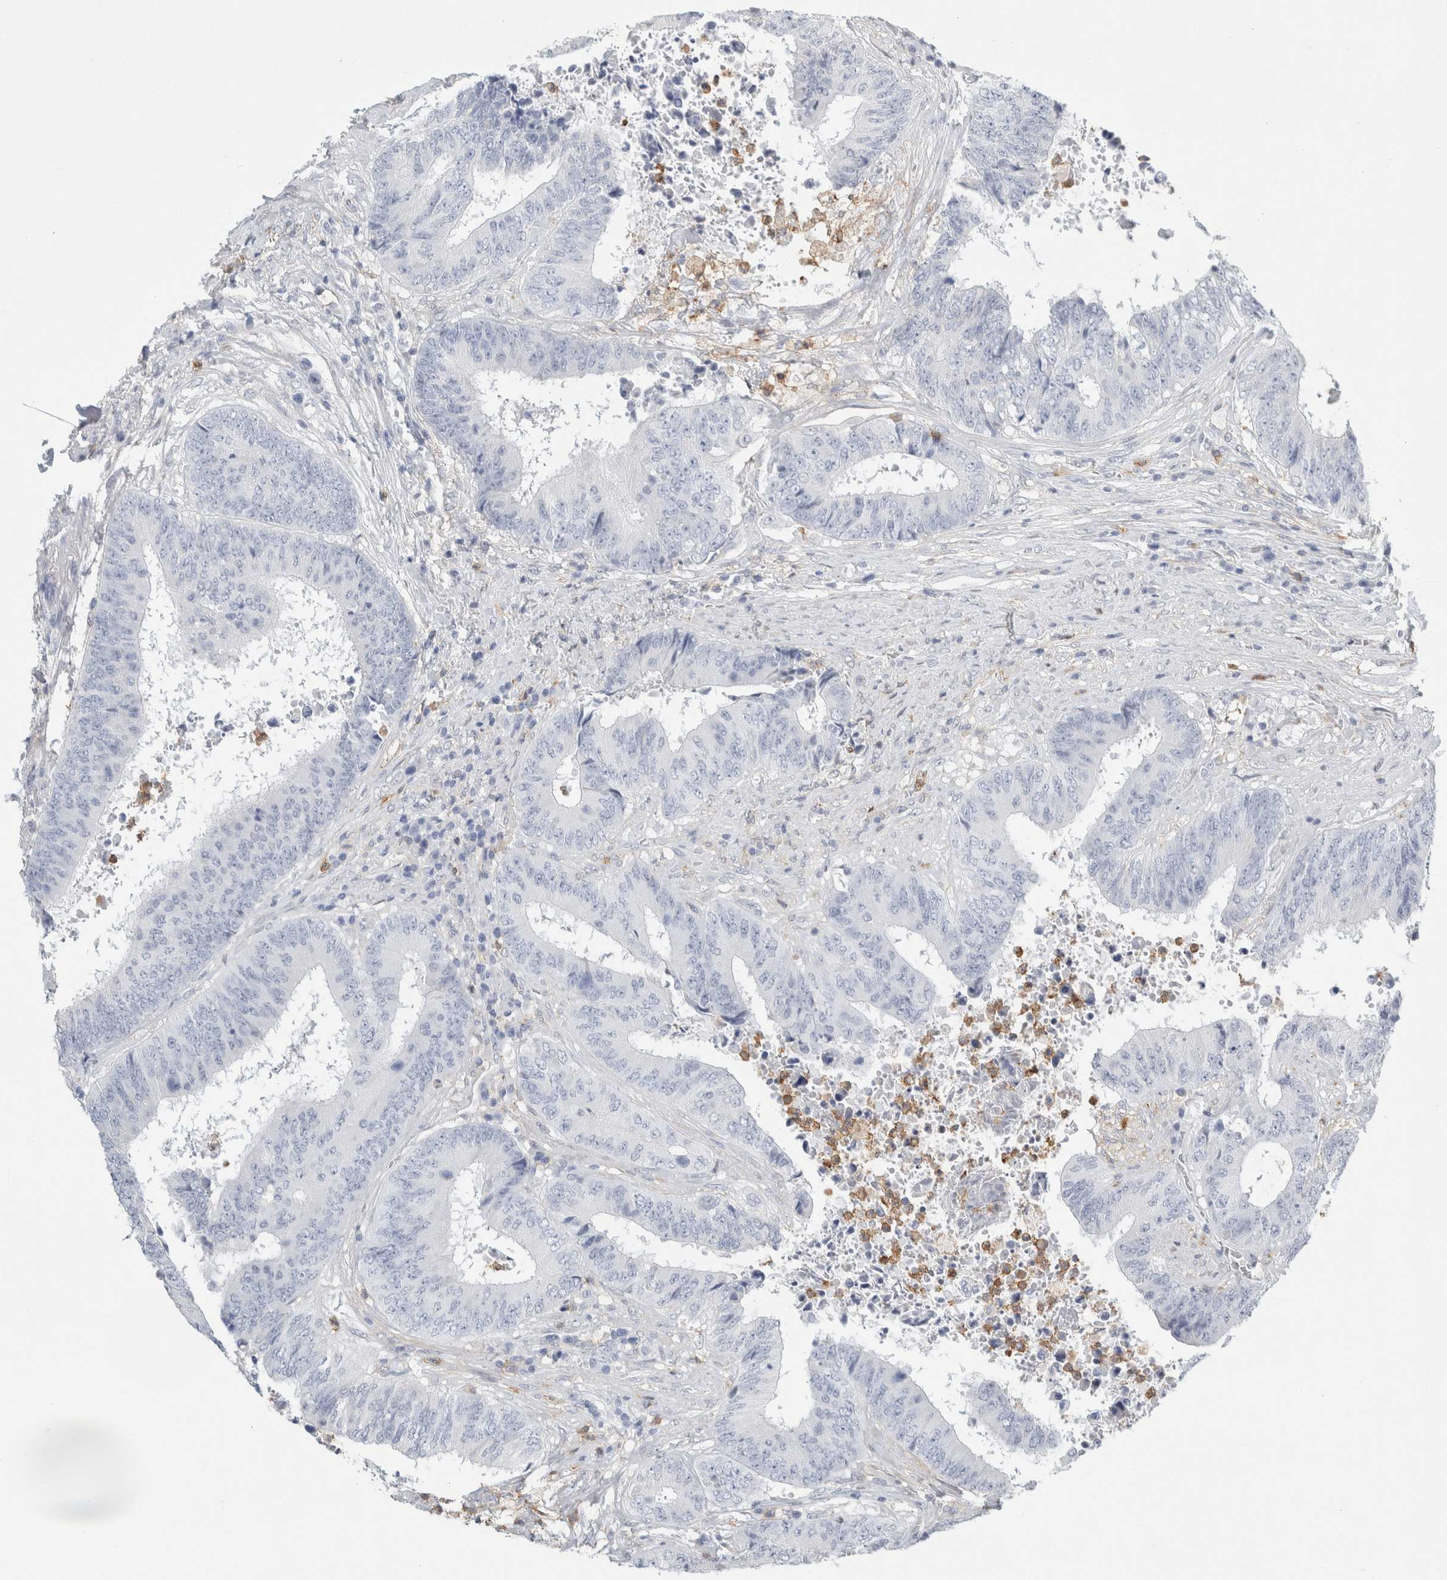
{"staining": {"intensity": "negative", "quantity": "none", "location": "none"}, "tissue": "colorectal cancer", "cell_type": "Tumor cells", "image_type": "cancer", "snomed": [{"axis": "morphology", "description": "Adenocarcinoma, NOS"}, {"axis": "topography", "description": "Rectum"}], "caption": "This is an immunohistochemistry histopathology image of human colorectal cancer. There is no expression in tumor cells.", "gene": "P2RY2", "patient": {"sex": "male", "age": 72}}